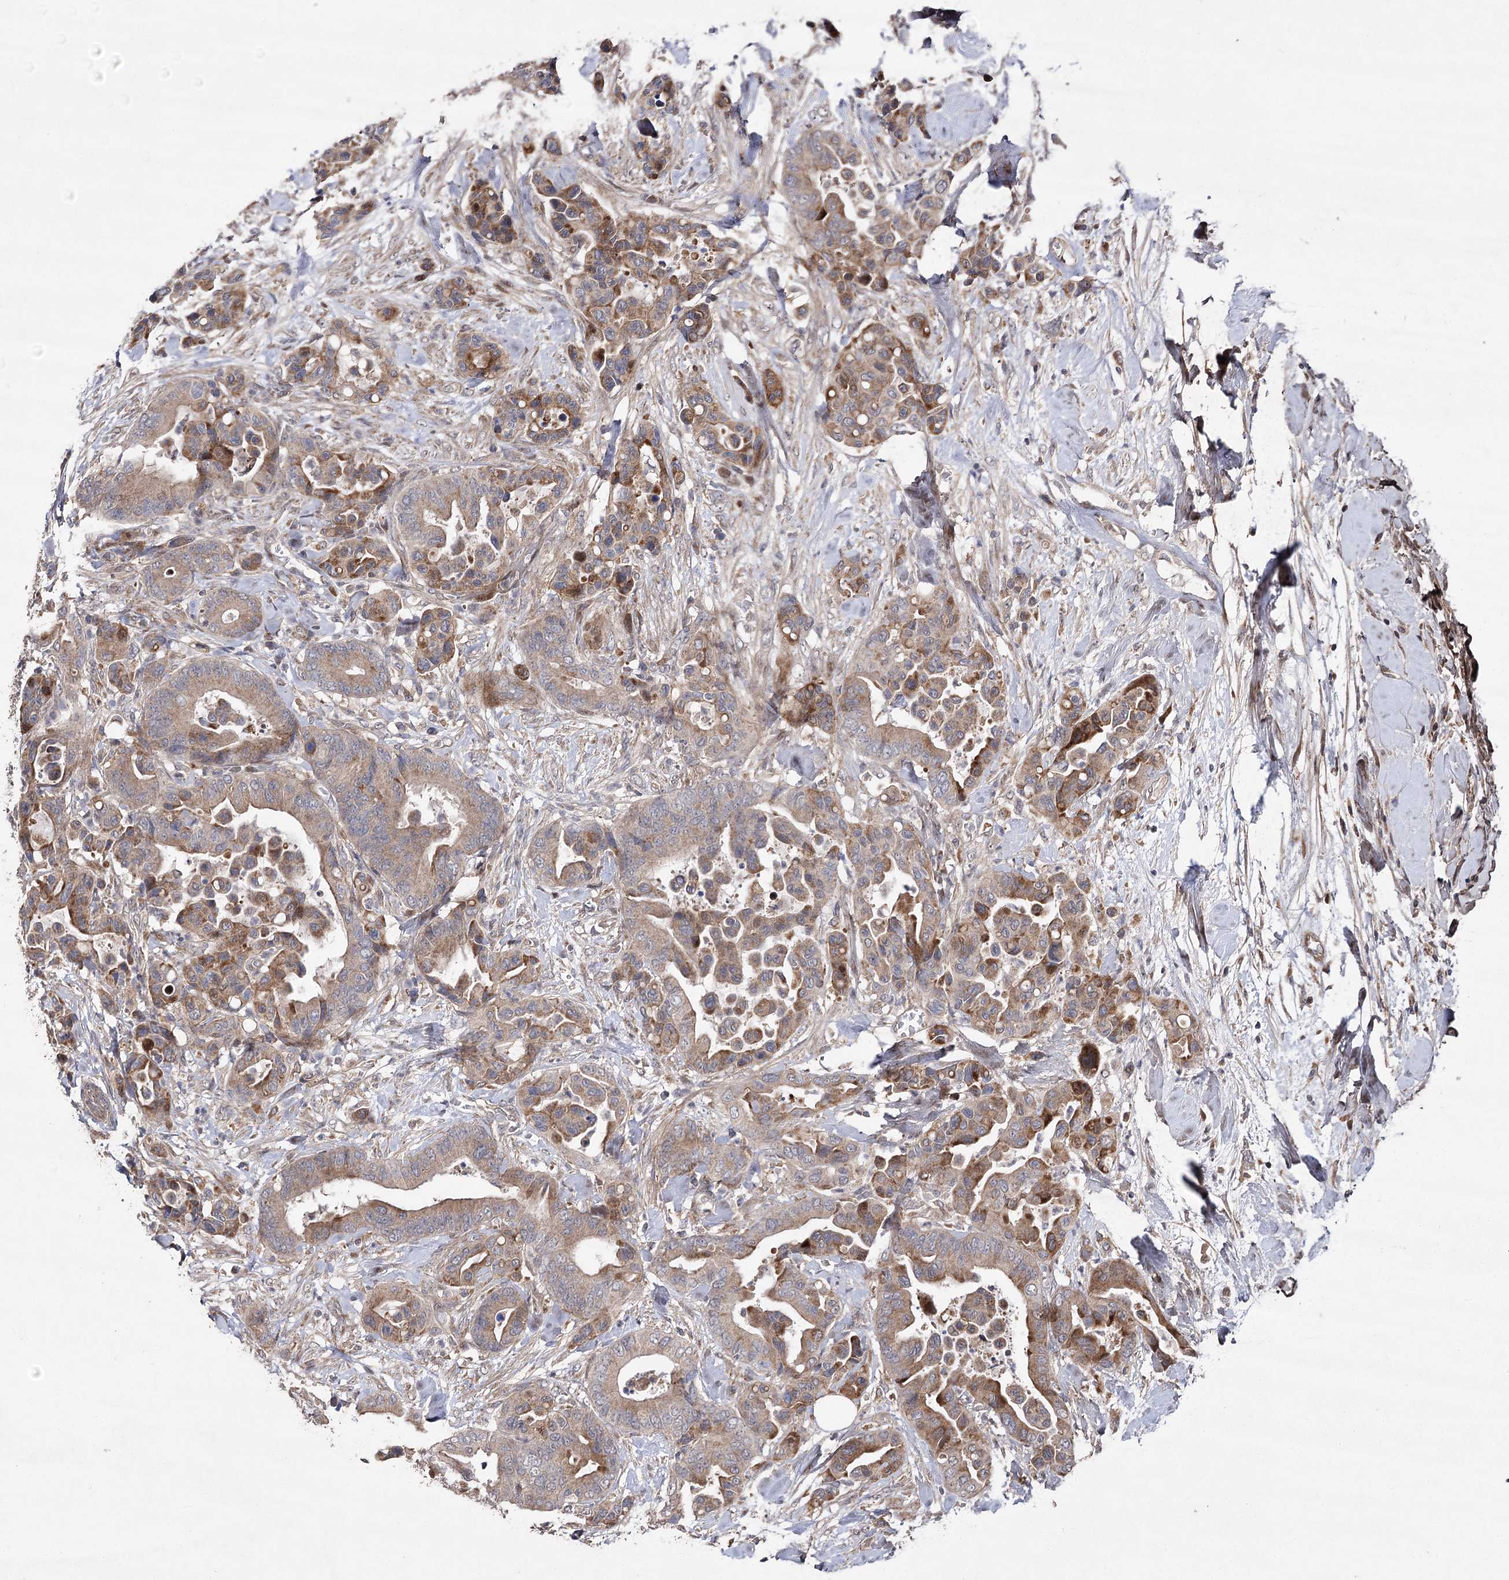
{"staining": {"intensity": "moderate", "quantity": ">75%", "location": "cytoplasmic/membranous"}, "tissue": "colorectal cancer", "cell_type": "Tumor cells", "image_type": "cancer", "snomed": [{"axis": "morphology", "description": "Normal tissue, NOS"}, {"axis": "morphology", "description": "Adenocarcinoma, NOS"}, {"axis": "topography", "description": "Colon"}], "caption": "Protein positivity by immunohistochemistry (IHC) reveals moderate cytoplasmic/membranous expression in about >75% of tumor cells in colorectal cancer (adenocarcinoma).", "gene": "OBSL1", "patient": {"sex": "male", "age": 82}}